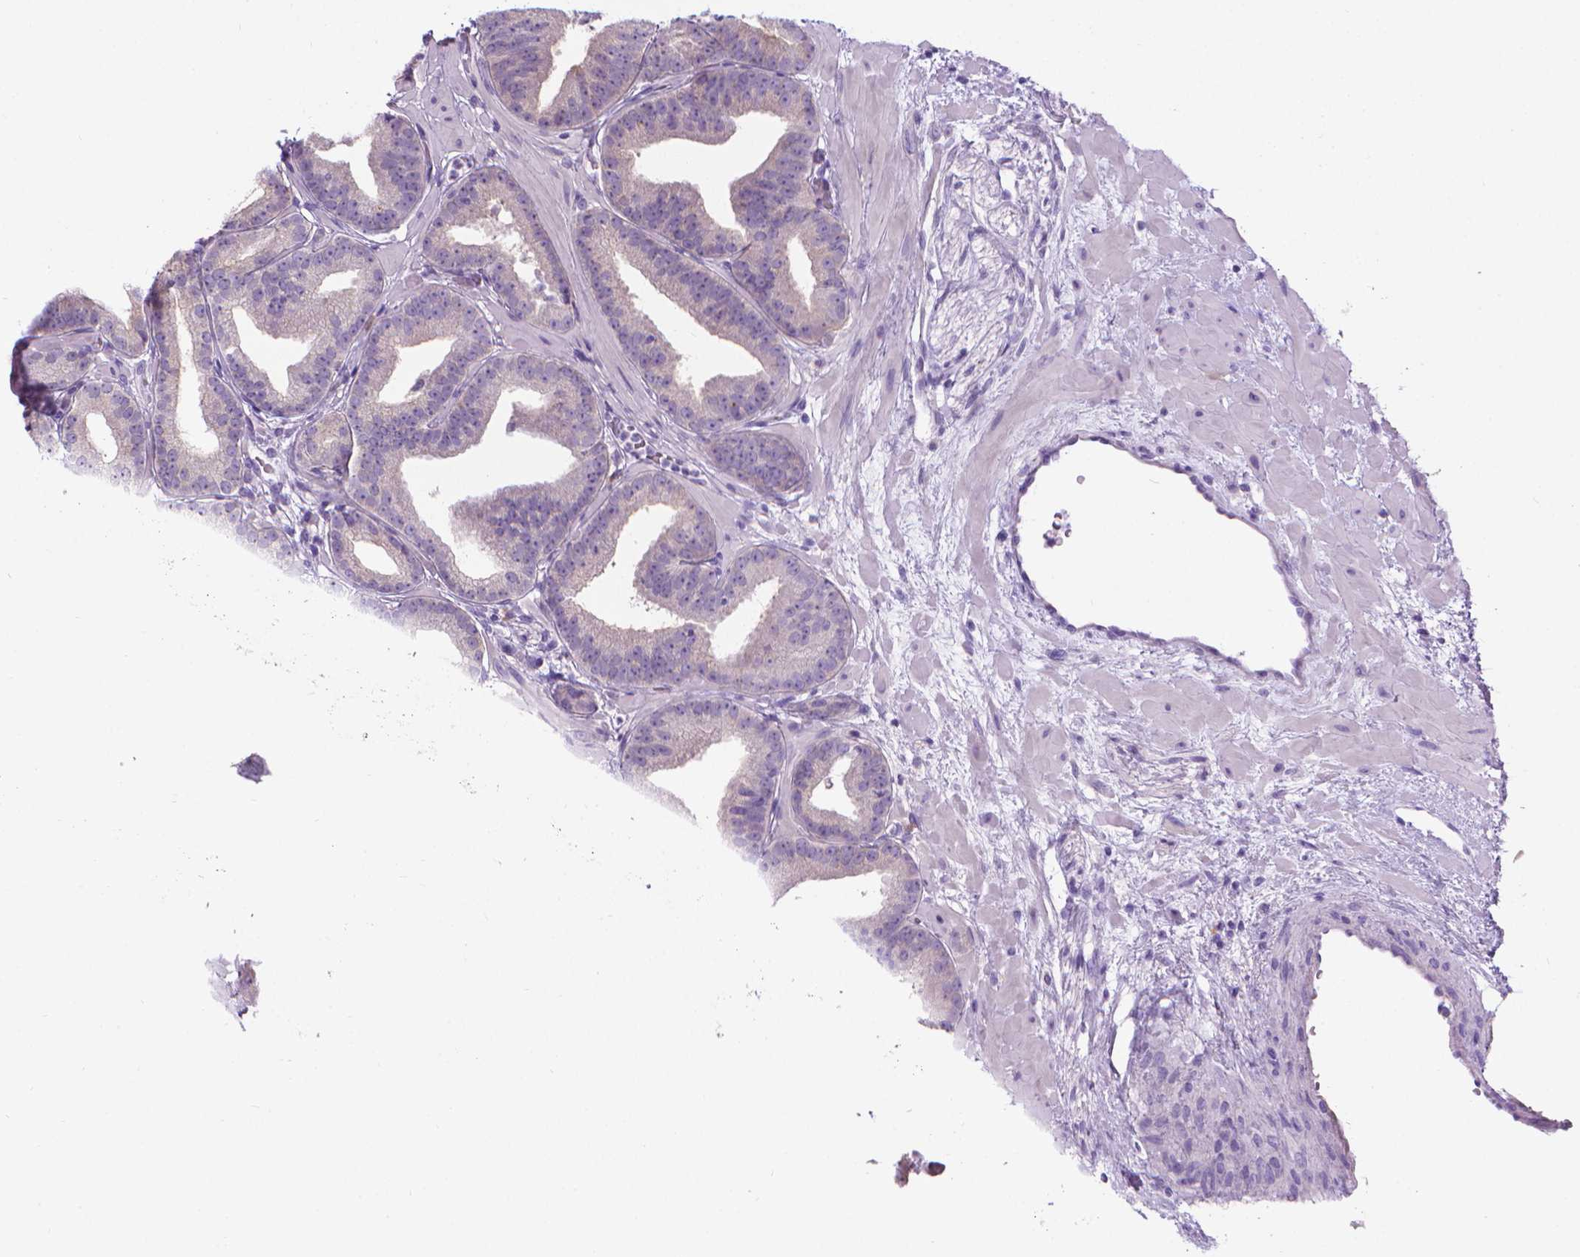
{"staining": {"intensity": "negative", "quantity": "none", "location": "none"}, "tissue": "prostate cancer", "cell_type": "Tumor cells", "image_type": "cancer", "snomed": [{"axis": "morphology", "description": "Adenocarcinoma, Low grade"}, {"axis": "topography", "description": "Prostate"}], "caption": "IHC photomicrograph of neoplastic tissue: human prostate low-grade adenocarcinoma stained with DAB demonstrates no significant protein expression in tumor cells. Brightfield microscopy of immunohistochemistry (IHC) stained with DAB (brown) and hematoxylin (blue), captured at high magnification.", "gene": "SPAG6", "patient": {"sex": "male", "age": 68}}